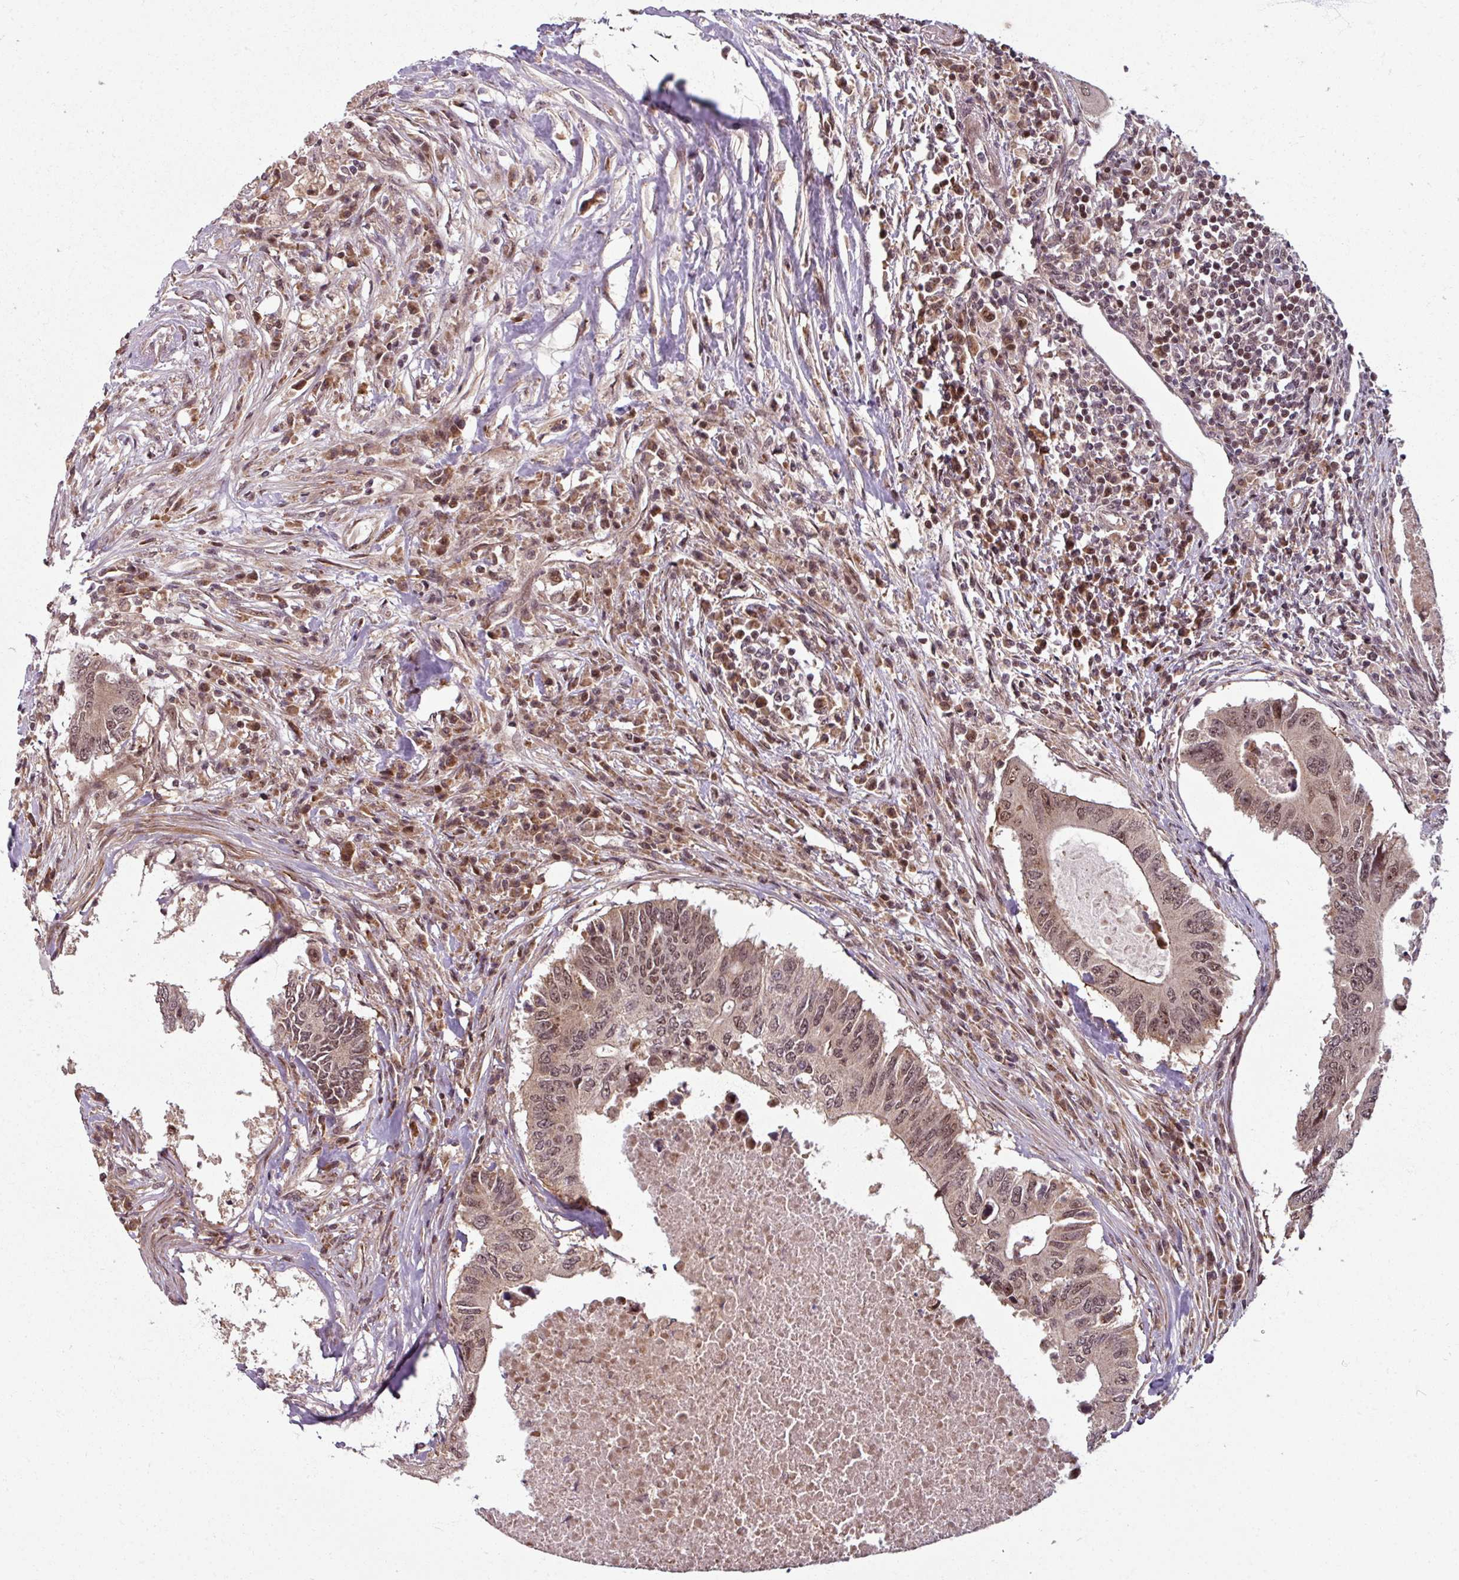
{"staining": {"intensity": "moderate", "quantity": ">75%", "location": "nuclear"}, "tissue": "colorectal cancer", "cell_type": "Tumor cells", "image_type": "cancer", "snomed": [{"axis": "morphology", "description": "Adenocarcinoma, NOS"}, {"axis": "topography", "description": "Colon"}], "caption": "A photomicrograph showing moderate nuclear staining in approximately >75% of tumor cells in colorectal adenocarcinoma, as visualized by brown immunohistochemical staining.", "gene": "SWI5", "patient": {"sex": "male", "age": 71}}